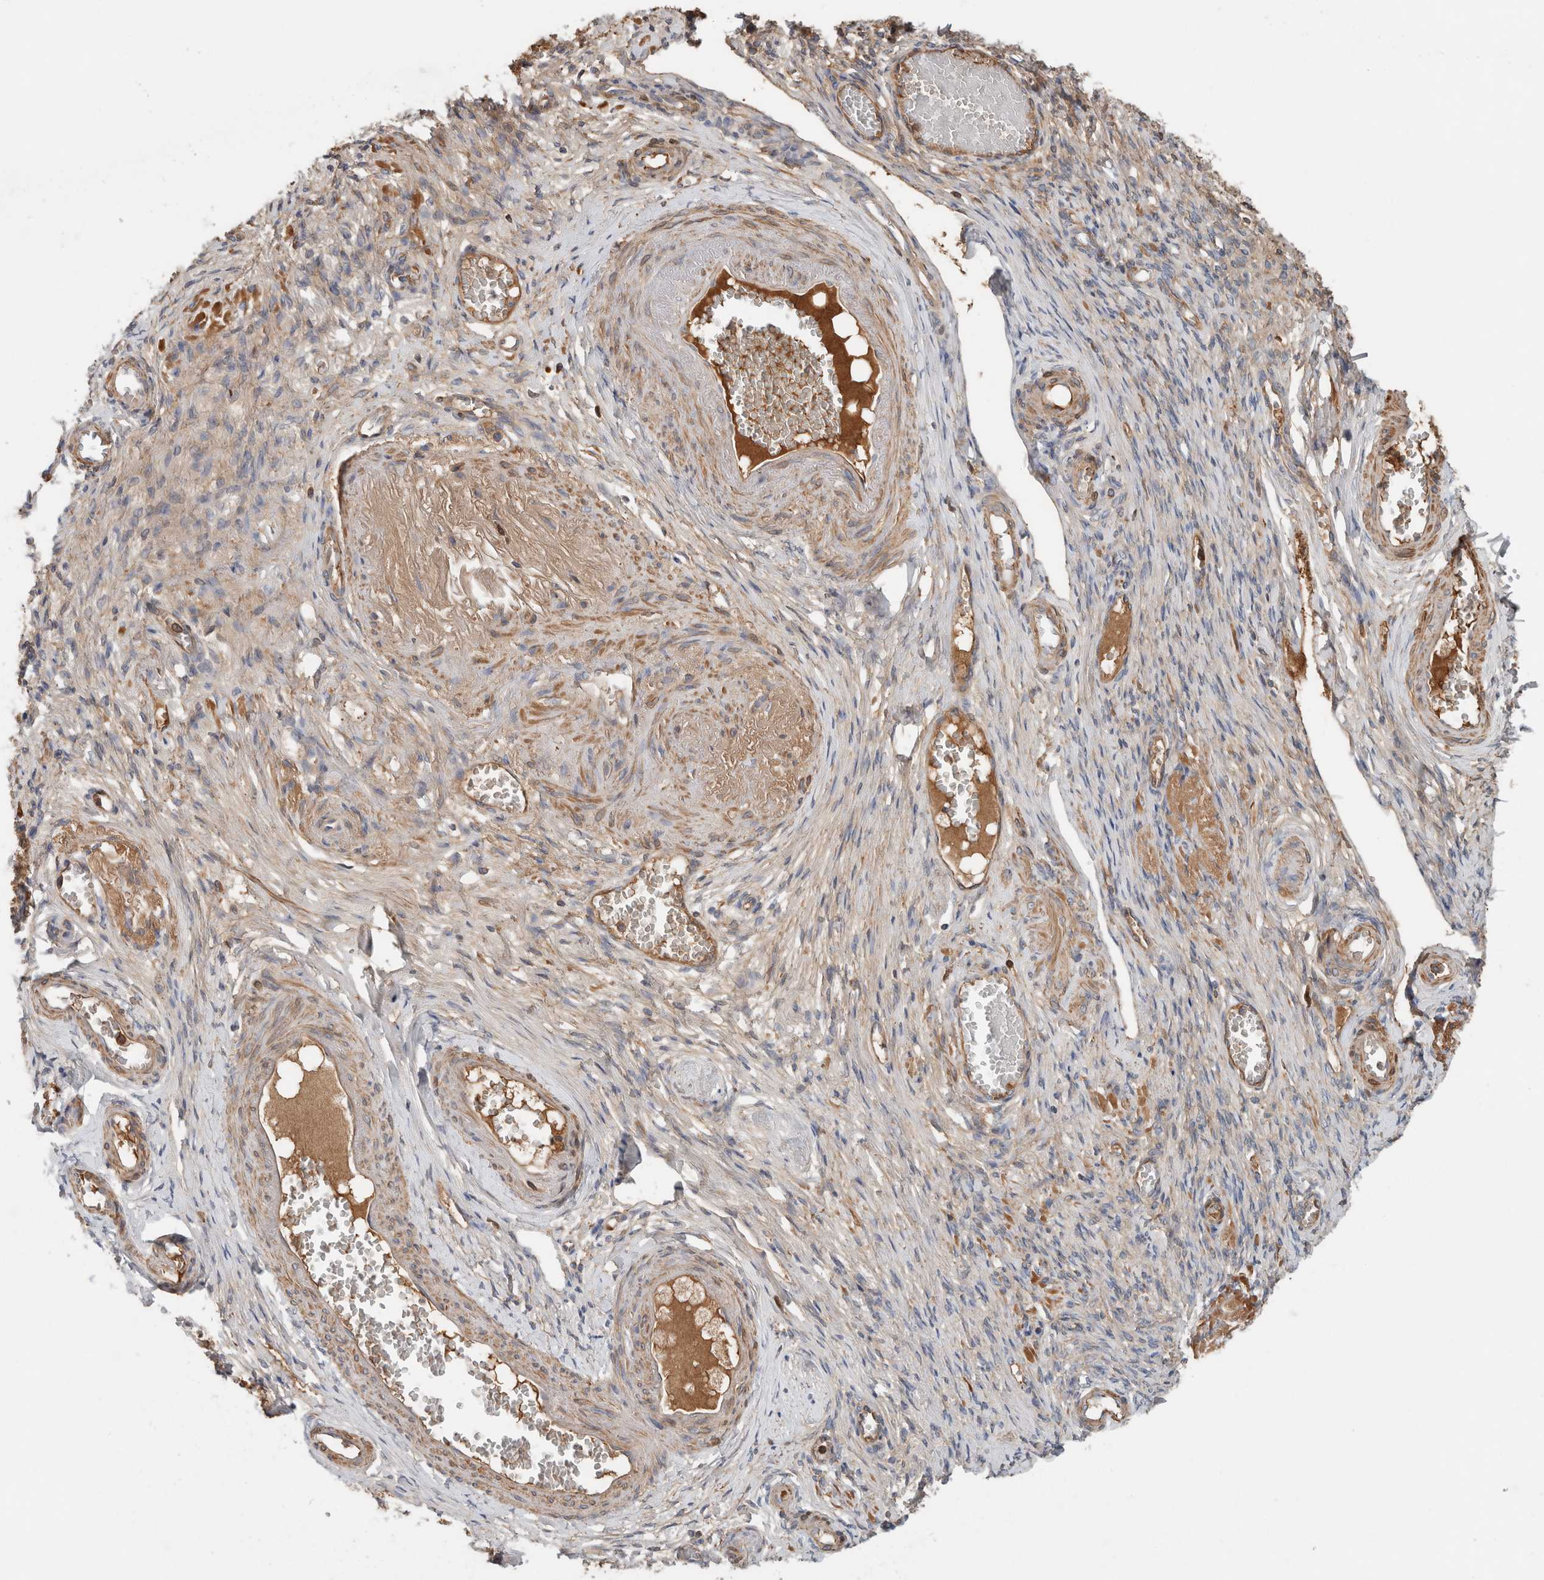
{"staining": {"intensity": "weak", "quantity": "<25%", "location": "cytoplasmic/membranous"}, "tissue": "adipose tissue", "cell_type": "Adipocytes", "image_type": "normal", "snomed": [{"axis": "morphology", "description": "Normal tissue, NOS"}, {"axis": "topography", "description": "Vascular tissue"}, {"axis": "topography", "description": "Fallopian tube"}, {"axis": "topography", "description": "Ovary"}], "caption": "The immunohistochemistry (IHC) image has no significant expression in adipocytes of adipose tissue.", "gene": "CFI", "patient": {"sex": "female", "age": 67}}